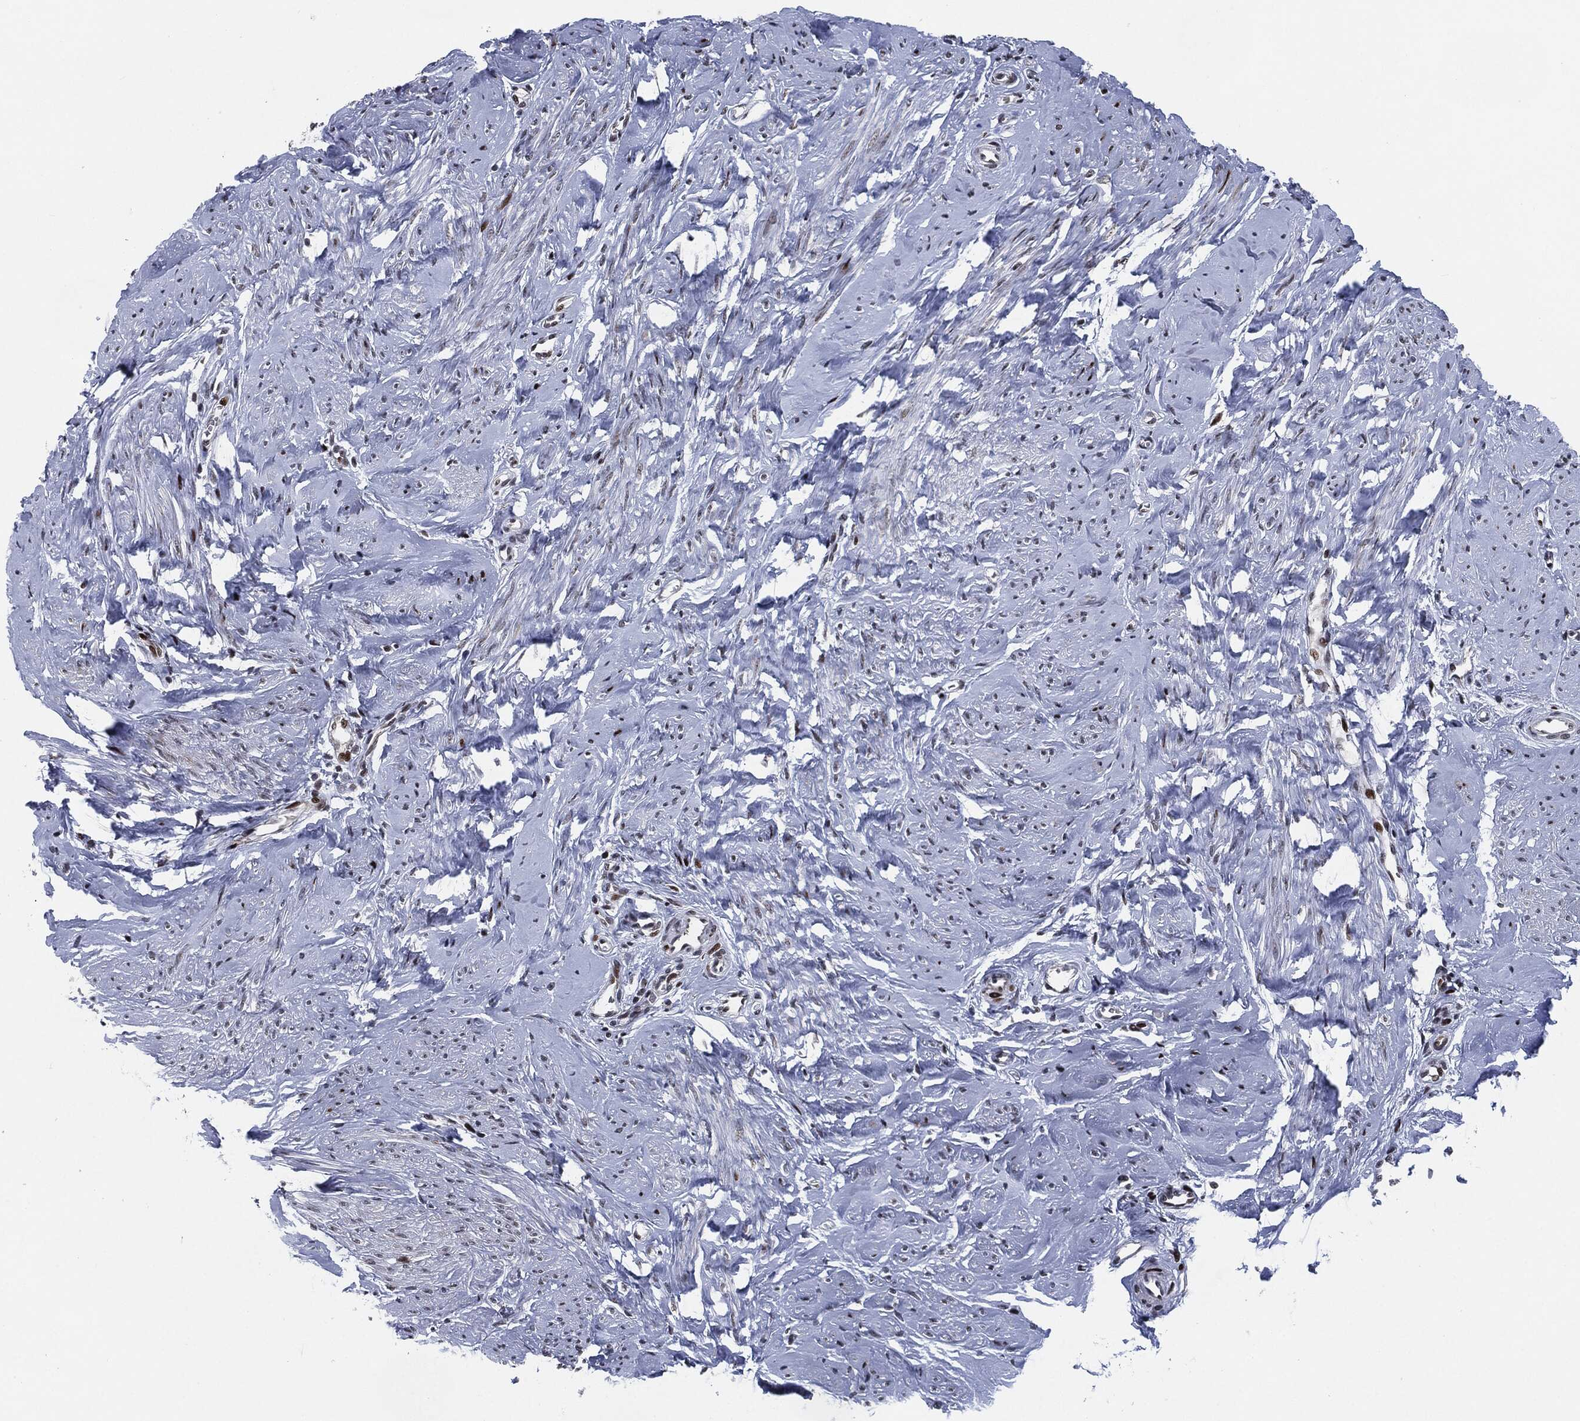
{"staining": {"intensity": "negative", "quantity": "none", "location": "none"}, "tissue": "smooth muscle", "cell_type": "Smooth muscle cells", "image_type": "normal", "snomed": [{"axis": "morphology", "description": "Normal tissue, NOS"}, {"axis": "topography", "description": "Smooth muscle"}], "caption": "IHC photomicrograph of normal smooth muscle: human smooth muscle stained with DAB (3,3'-diaminobenzidine) shows no significant protein positivity in smooth muscle cells. (DAB immunohistochemistry (IHC) with hematoxylin counter stain).", "gene": "AKT2", "patient": {"sex": "female", "age": 48}}